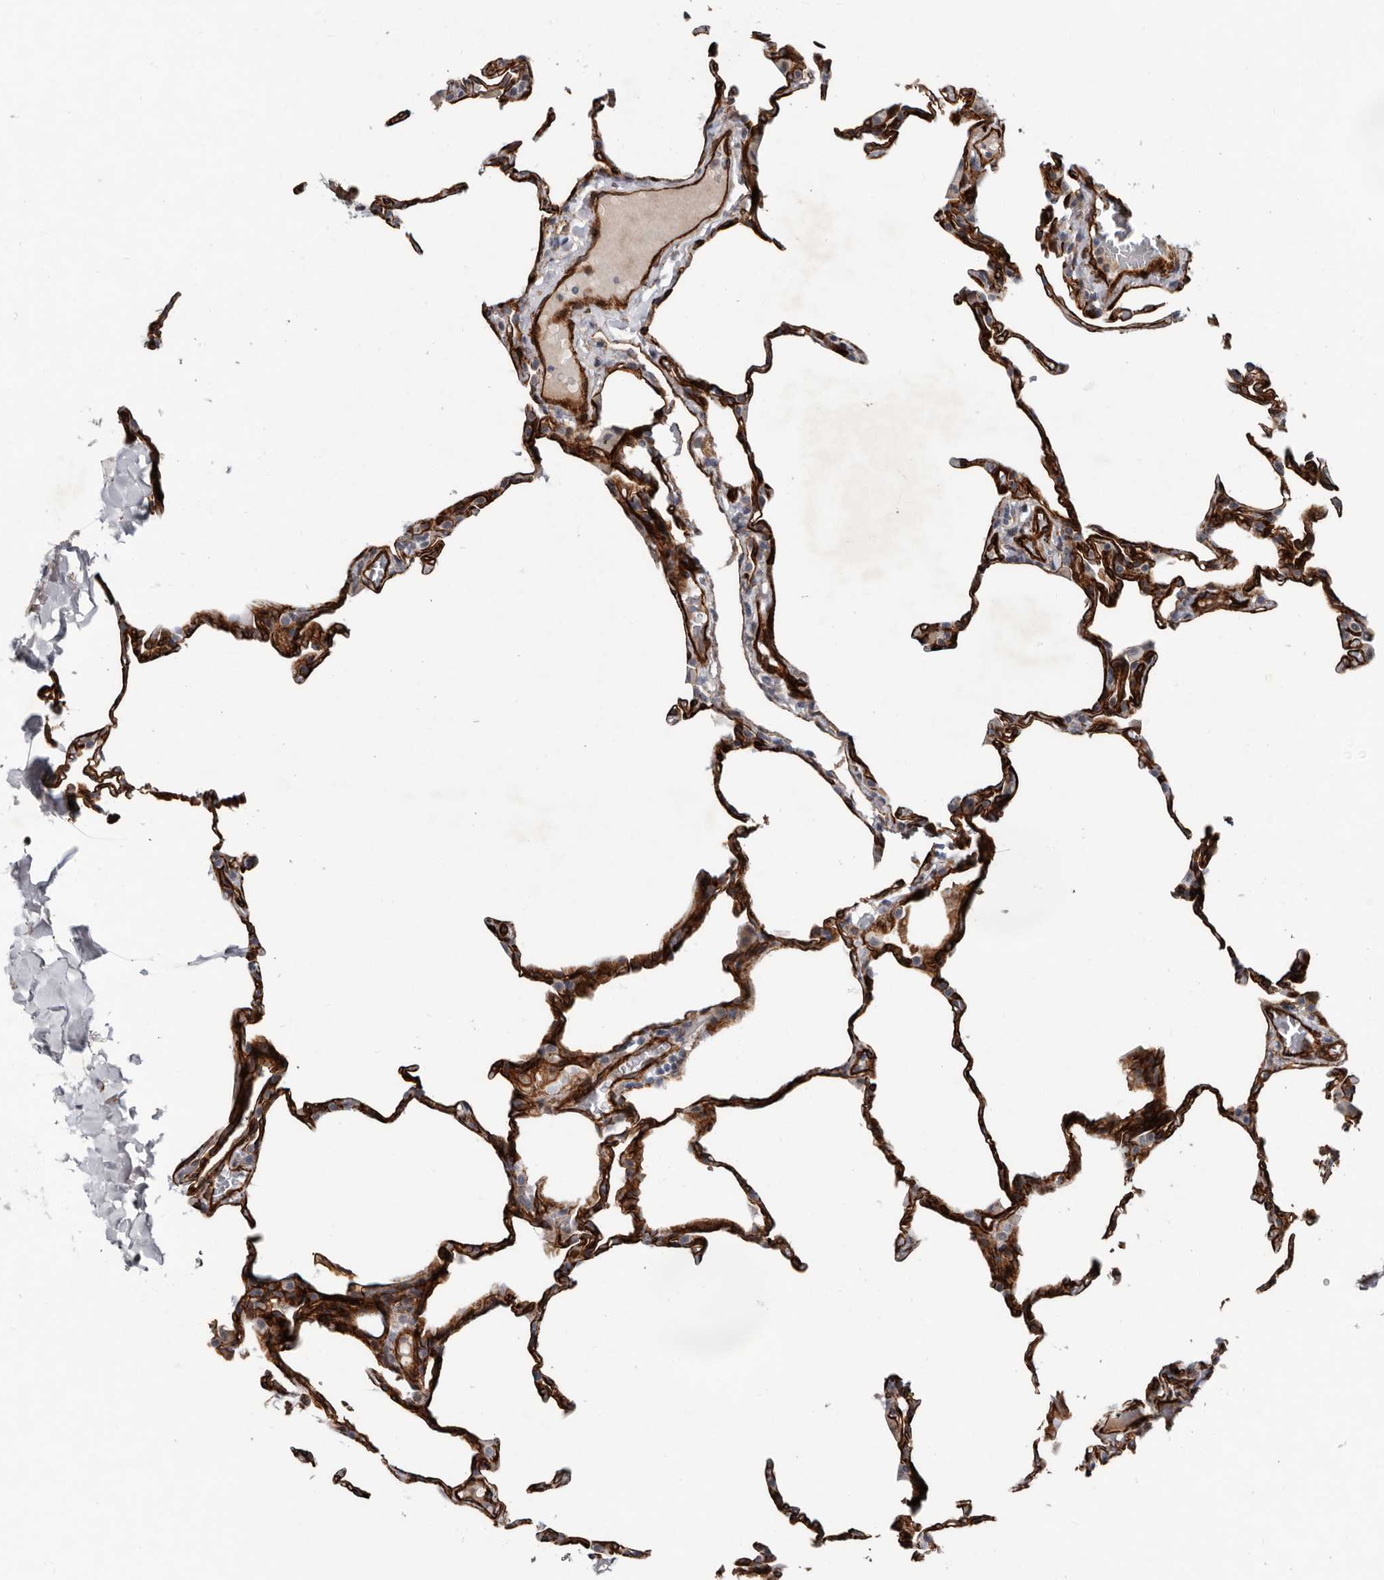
{"staining": {"intensity": "strong", "quantity": "25%-75%", "location": "cytoplasmic/membranous"}, "tissue": "lung", "cell_type": "Alveolar cells", "image_type": "normal", "snomed": [{"axis": "morphology", "description": "Normal tissue, NOS"}, {"axis": "topography", "description": "Lung"}], "caption": "Human lung stained with a brown dye displays strong cytoplasmic/membranous positive staining in approximately 25%-75% of alveolar cells.", "gene": "RANBP17", "patient": {"sex": "male", "age": 20}}